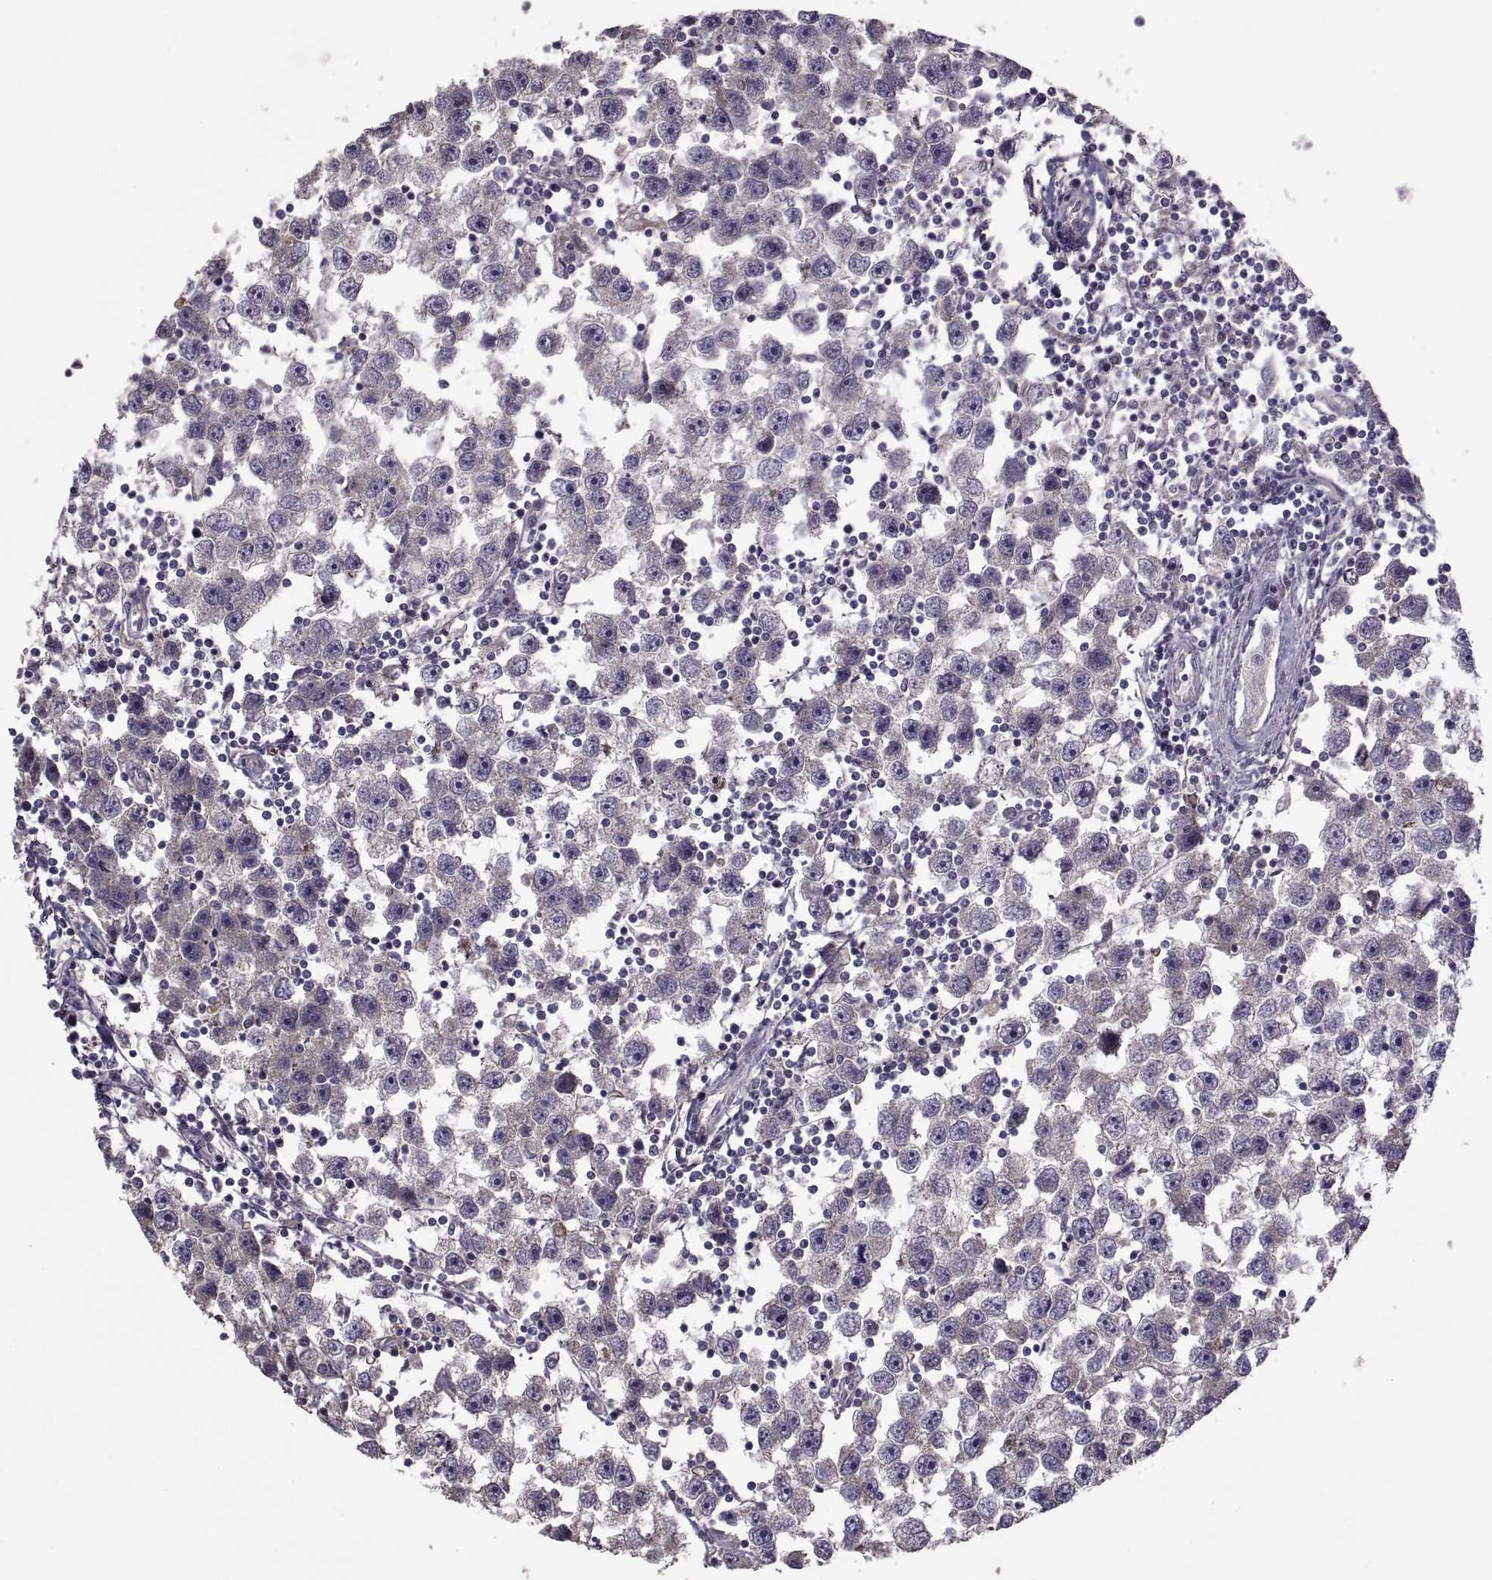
{"staining": {"intensity": "negative", "quantity": "none", "location": "none"}, "tissue": "testis cancer", "cell_type": "Tumor cells", "image_type": "cancer", "snomed": [{"axis": "morphology", "description": "Seminoma, NOS"}, {"axis": "topography", "description": "Testis"}], "caption": "Image shows no protein staining in tumor cells of testis cancer (seminoma) tissue.", "gene": "PMM2", "patient": {"sex": "male", "age": 30}}